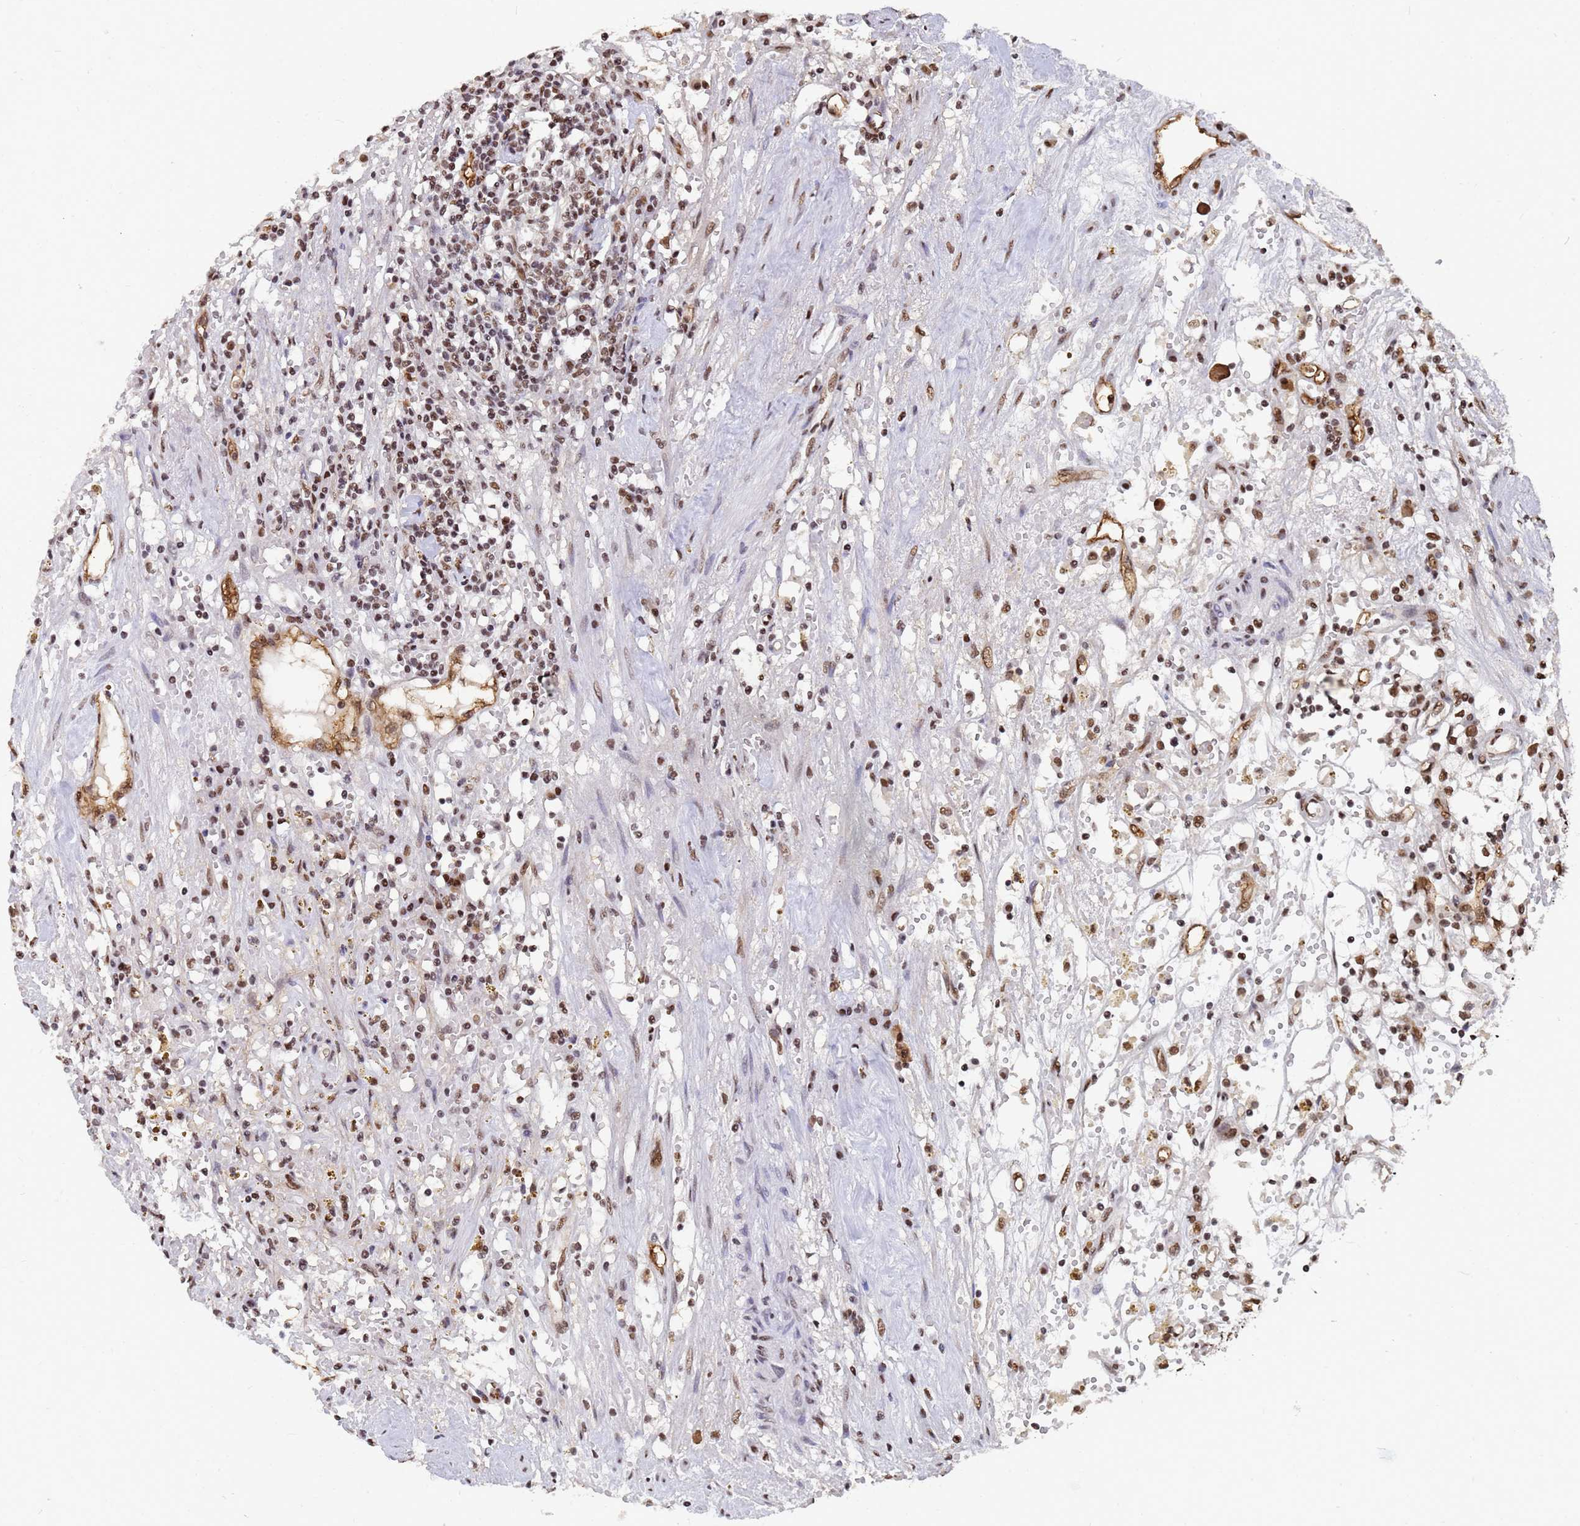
{"staining": {"intensity": "moderate", "quantity": ">75%", "location": "nuclear"}, "tissue": "renal cancer", "cell_type": "Tumor cells", "image_type": "cancer", "snomed": [{"axis": "morphology", "description": "Adenocarcinoma, NOS"}, {"axis": "topography", "description": "Kidney"}], "caption": "A high-resolution image shows IHC staining of adenocarcinoma (renal), which reveals moderate nuclear staining in about >75% of tumor cells.", "gene": "RAVER2", "patient": {"sex": "male", "age": 56}}